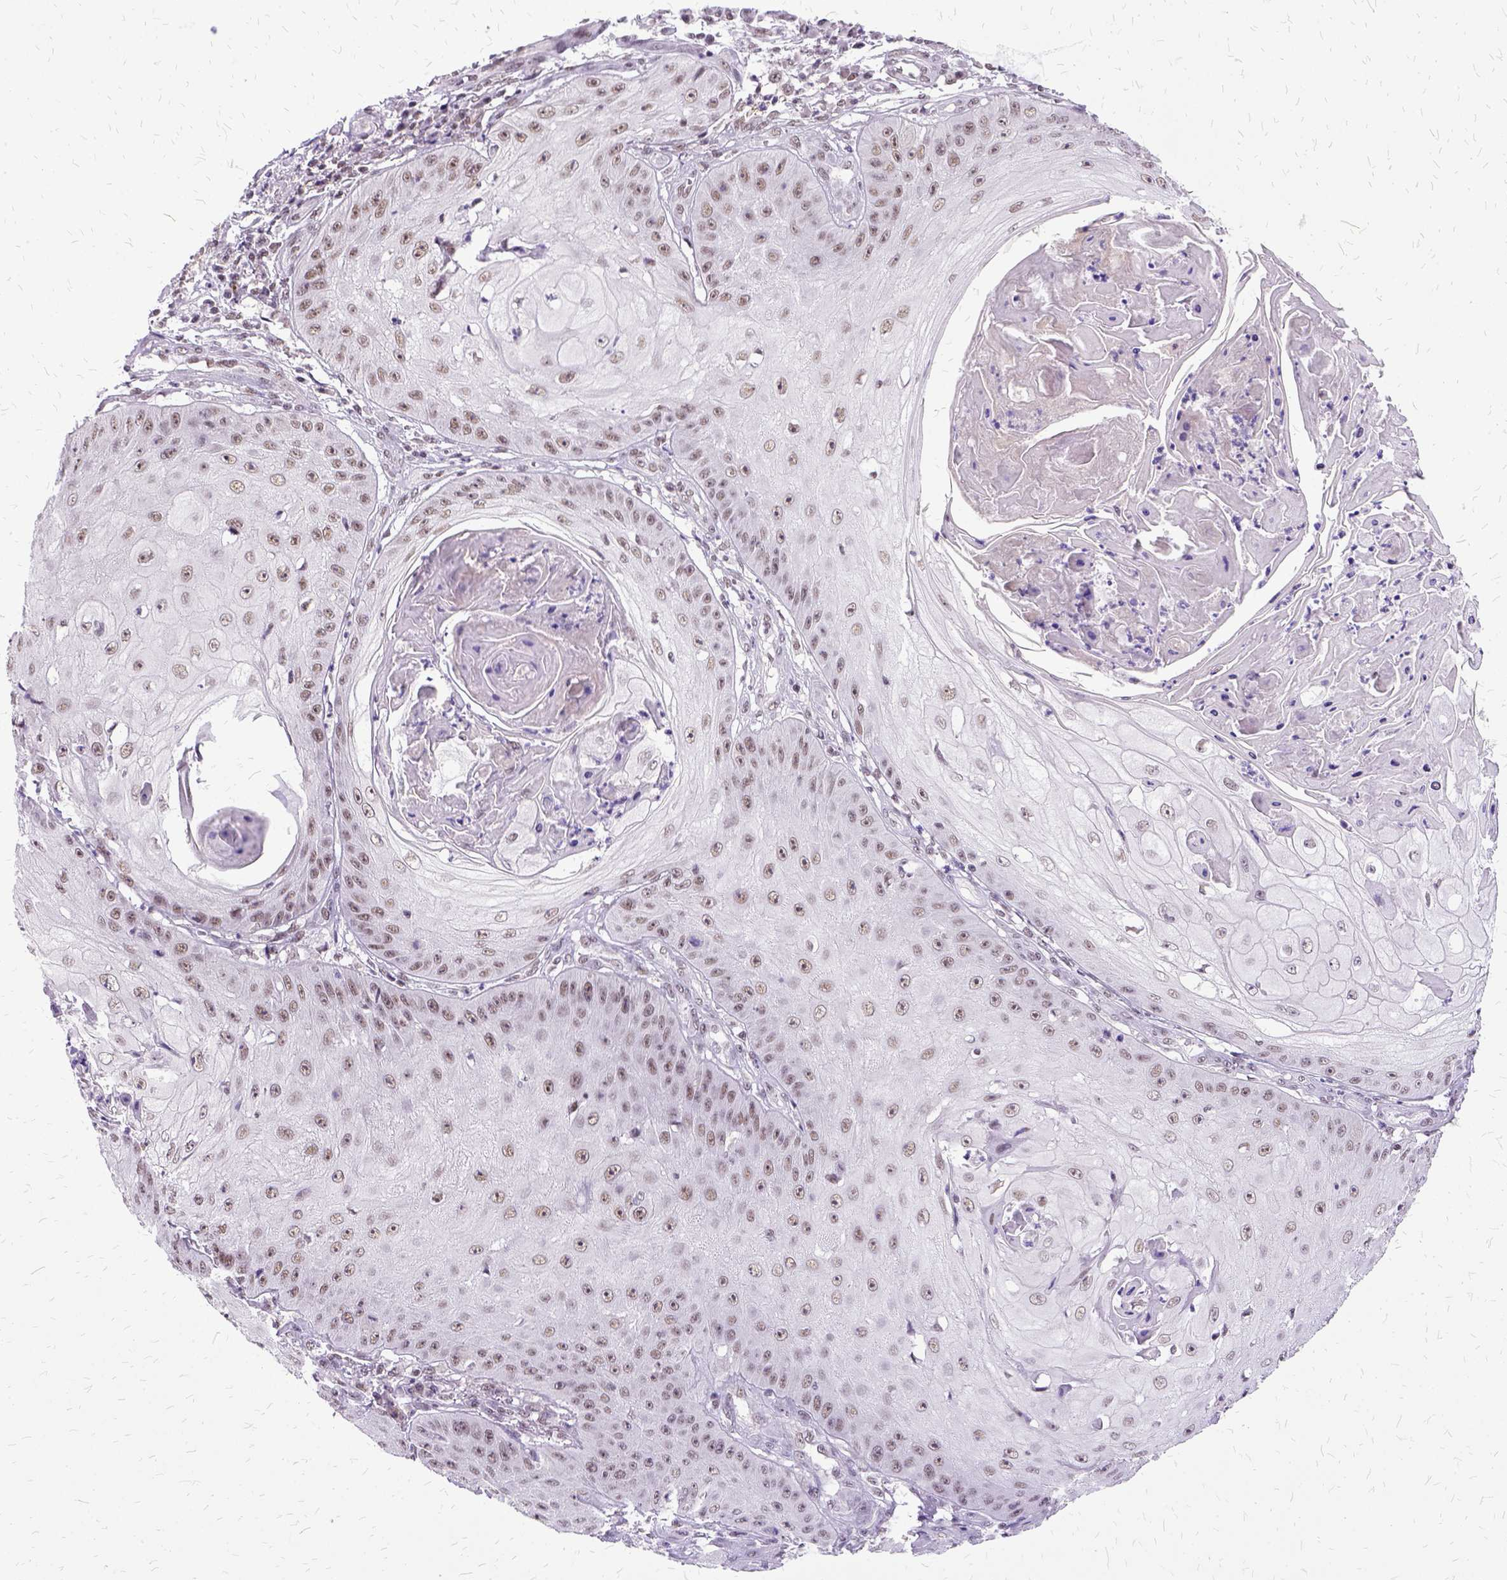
{"staining": {"intensity": "weak", "quantity": ">75%", "location": "nuclear"}, "tissue": "skin cancer", "cell_type": "Tumor cells", "image_type": "cancer", "snomed": [{"axis": "morphology", "description": "Squamous cell carcinoma, NOS"}, {"axis": "topography", "description": "Skin"}], "caption": "An image of human skin cancer (squamous cell carcinoma) stained for a protein reveals weak nuclear brown staining in tumor cells.", "gene": "SETD1A", "patient": {"sex": "male", "age": 70}}